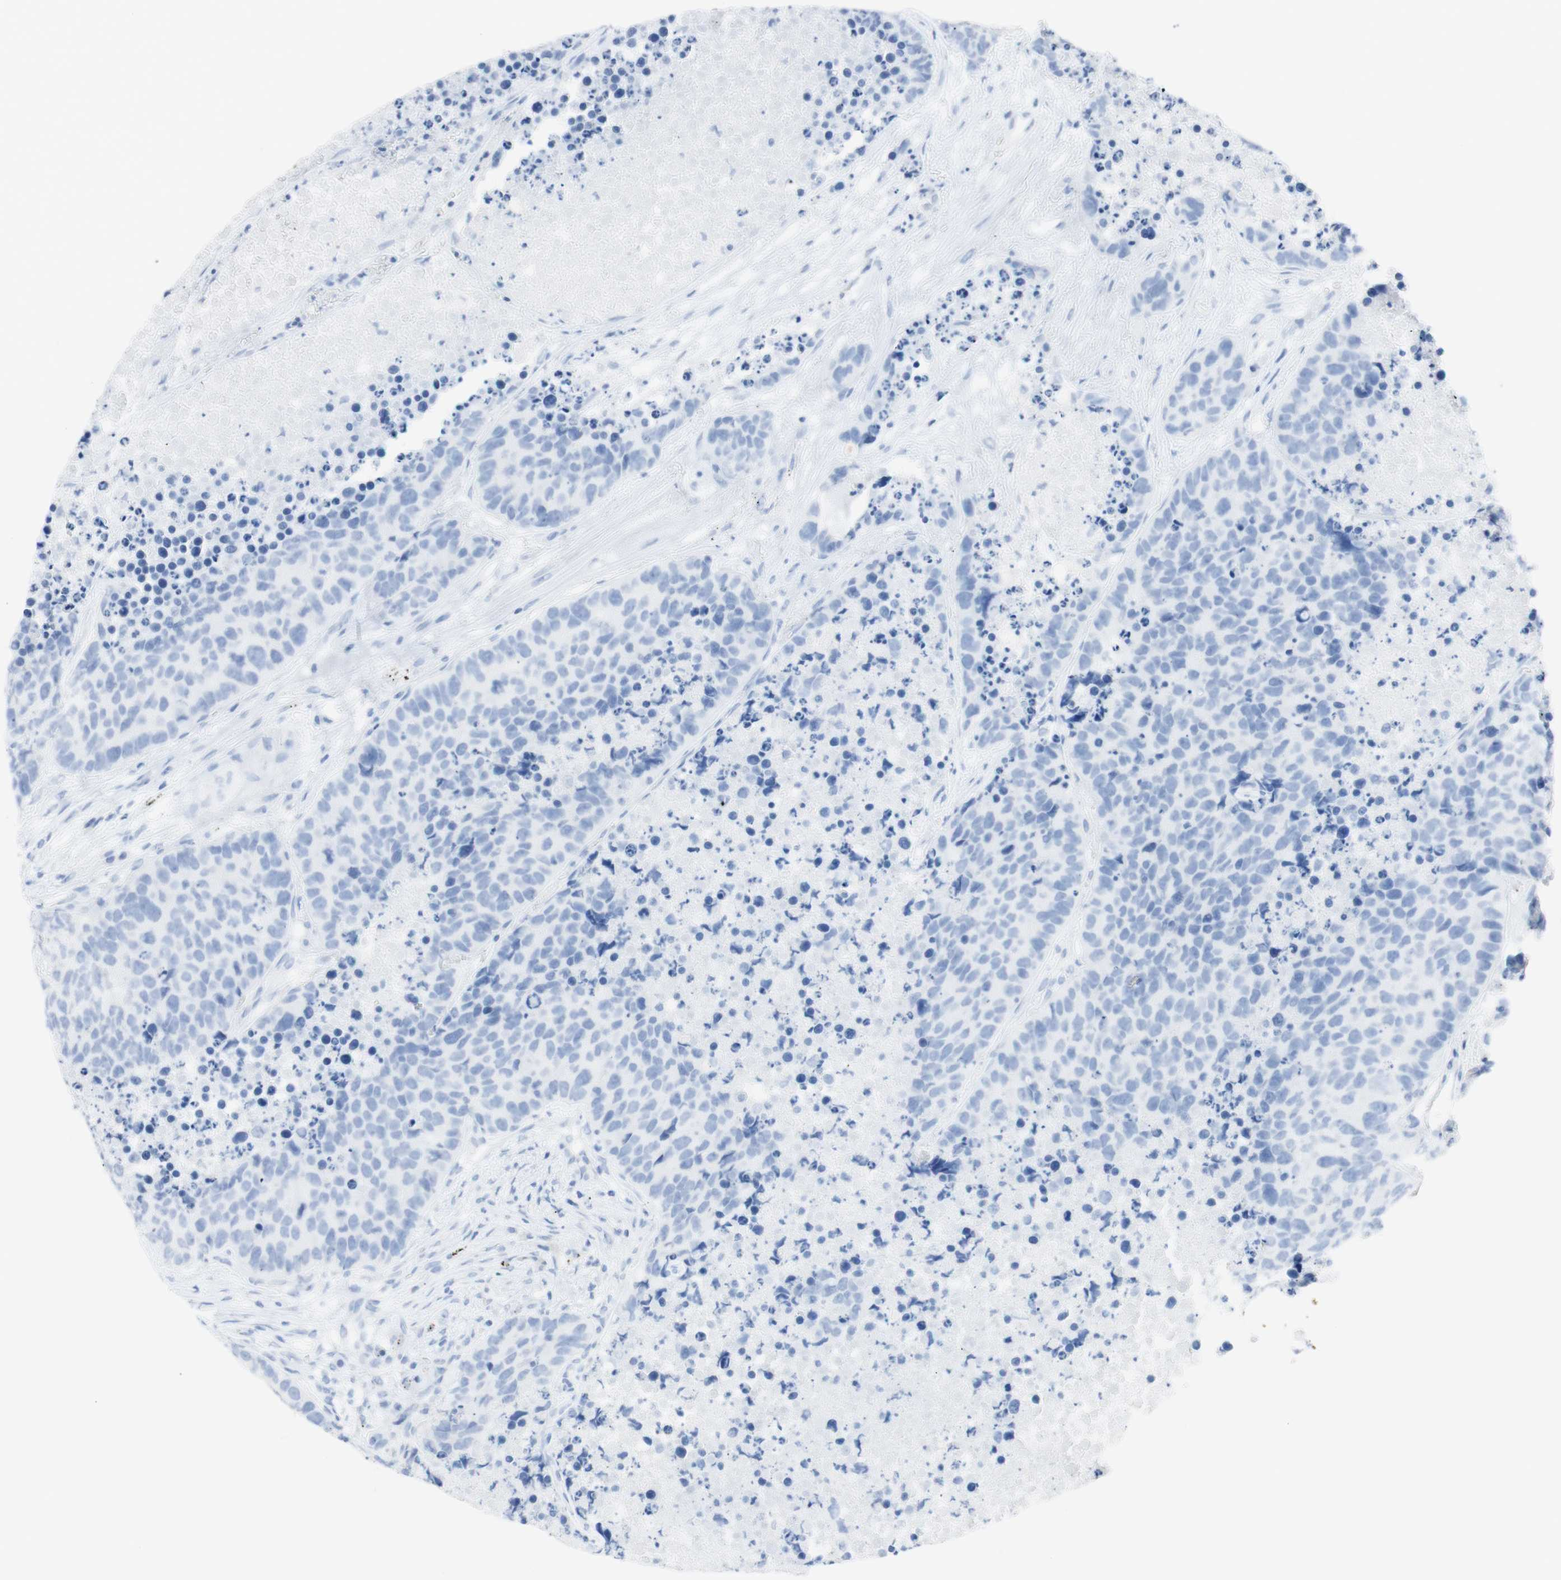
{"staining": {"intensity": "negative", "quantity": "none", "location": "none"}, "tissue": "carcinoid", "cell_type": "Tumor cells", "image_type": "cancer", "snomed": [{"axis": "morphology", "description": "Carcinoid, malignant, NOS"}, {"axis": "topography", "description": "Lung"}], "caption": "Carcinoid (malignant) was stained to show a protein in brown. There is no significant expression in tumor cells. (DAB (3,3'-diaminobenzidine) immunohistochemistry, high magnification).", "gene": "TPO", "patient": {"sex": "male", "age": 60}}